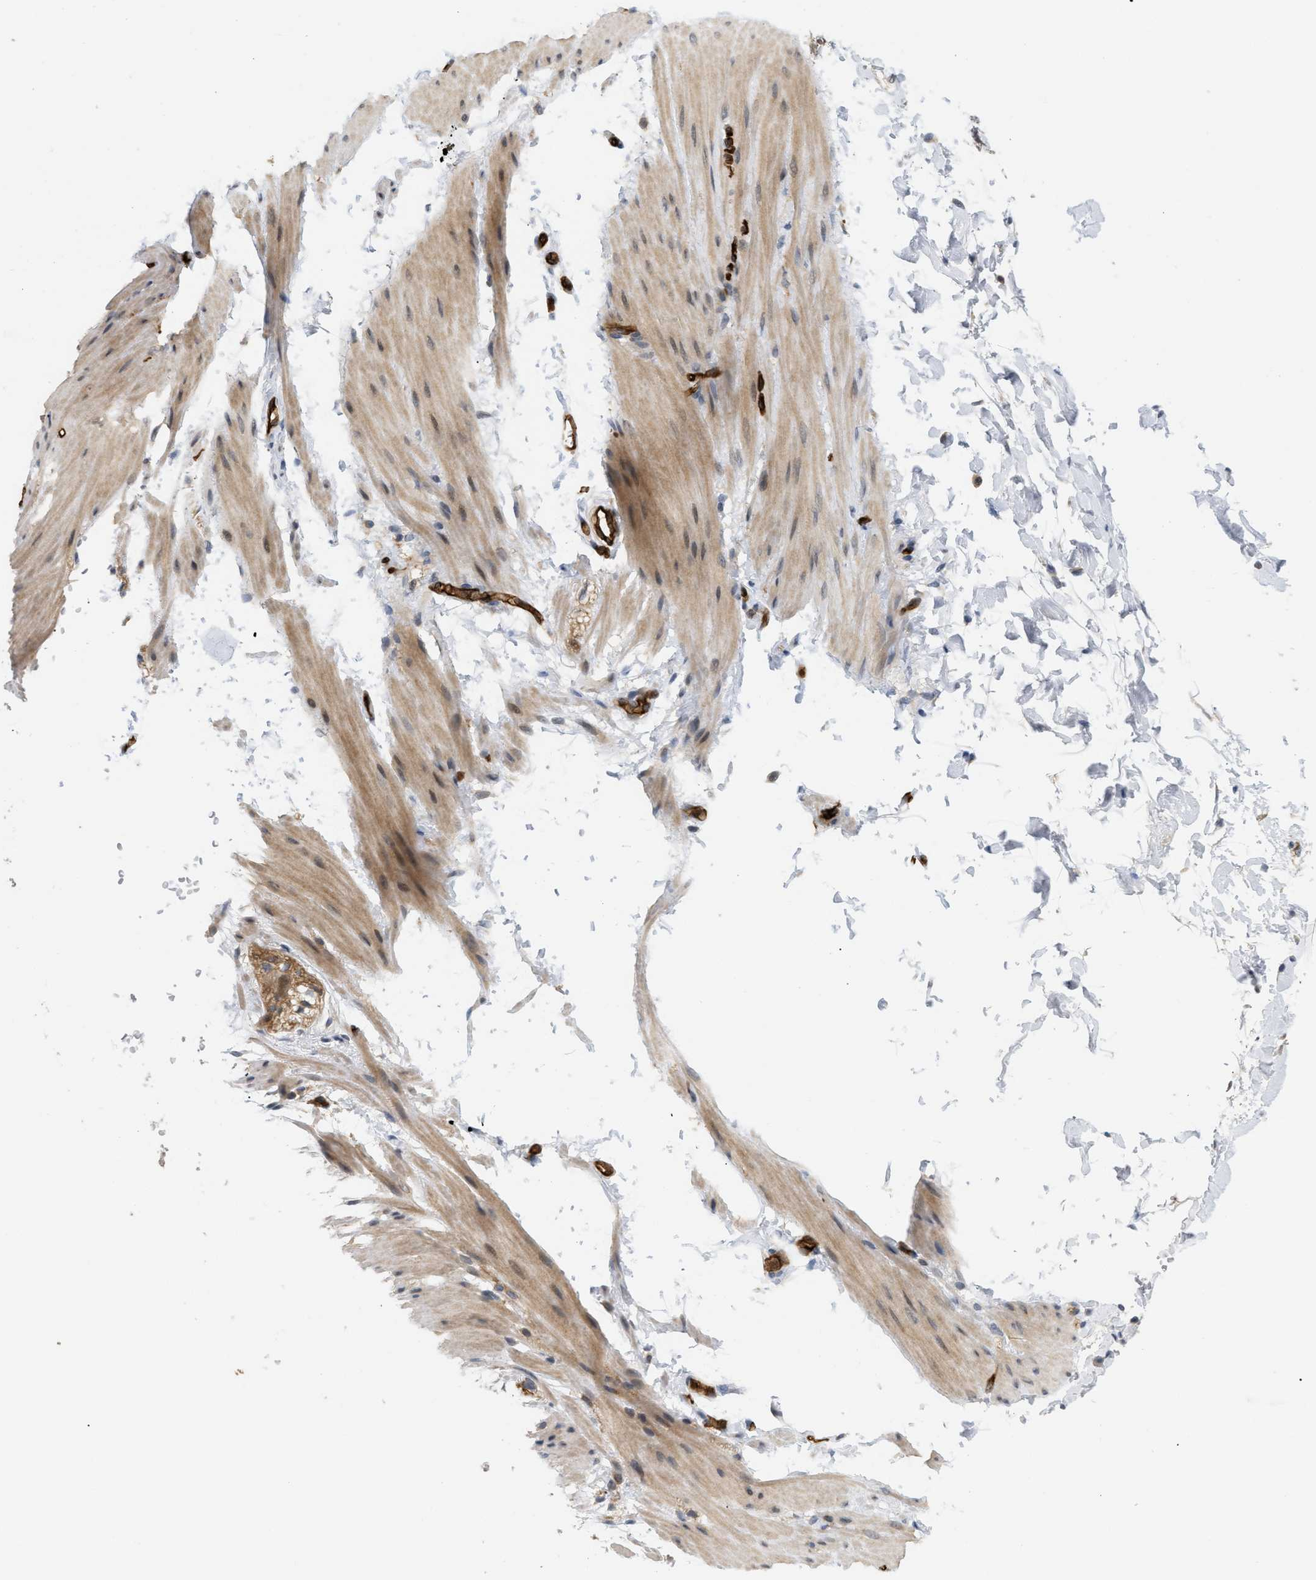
{"staining": {"intensity": "moderate", "quantity": ">75%", "location": "cytoplasmic/membranous"}, "tissue": "smooth muscle", "cell_type": "Smooth muscle cells", "image_type": "normal", "snomed": [{"axis": "morphology", "description": "Normal tissue, NOS"}, {"axis": "topography", "description": "Smooth muscle"}, {"axis": "topography", "description": "Colon"}], "caption": "Human smooth muscle stained with a brown dye reveals moderate cytoplasmic/membranous positive positivity in about >75% of smooth muscle cells.", "gene": "PALMD", "patient": {"sex": "male", "age": 67}}